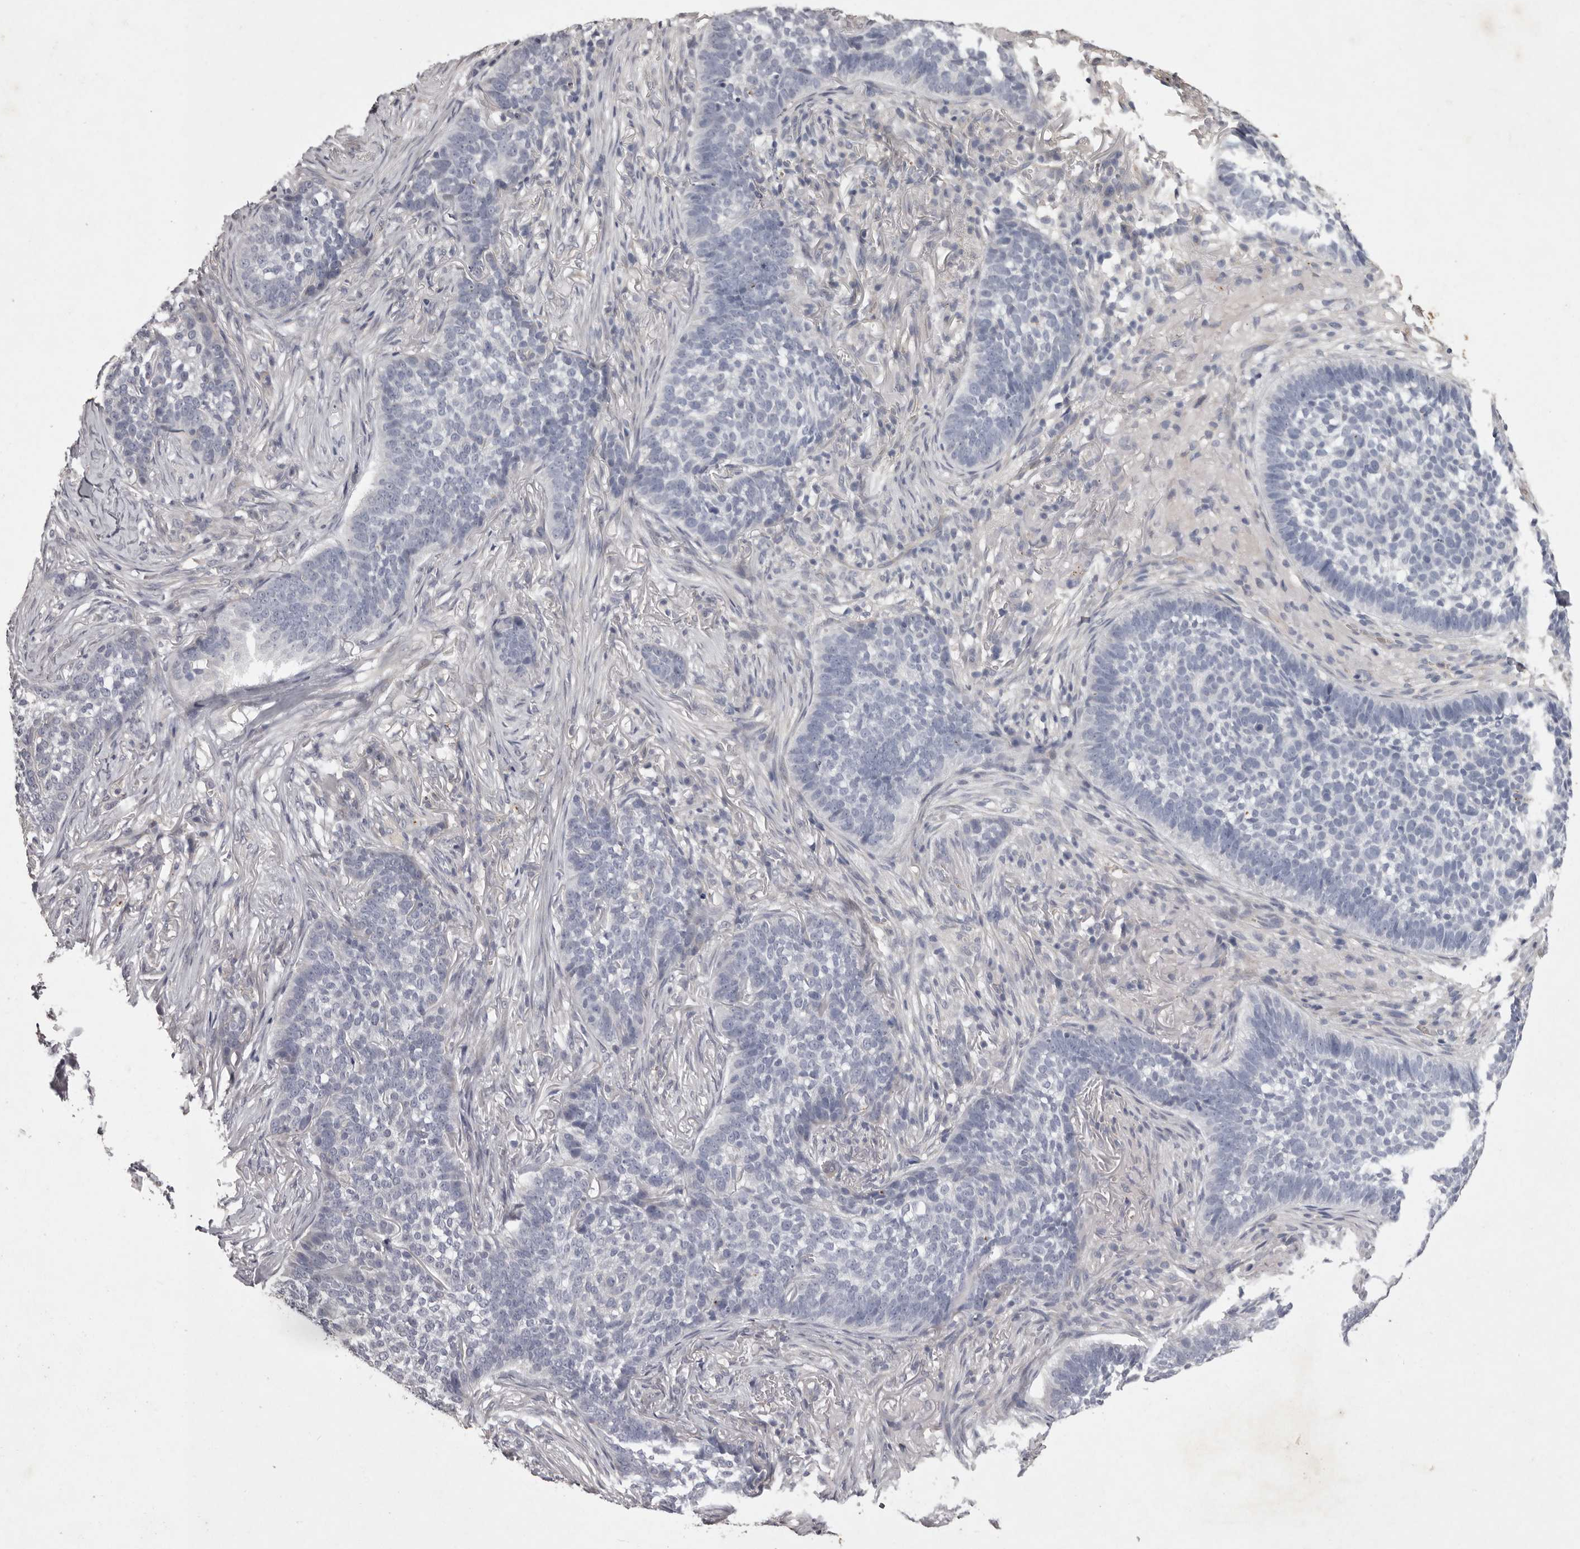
{"staining": {"intensity": "negative", "quantity": "none", "location": "none"}, "tissue": "skin cancer", "cell_type": "Tumor cells", "image_type": "cancer", "snomed": [{"axis": "morphology", "description": "Basal cell carcinoma"}, {"axis": "topography", "description": "Skin"}], "caption": "Tumor cells are negative for protein expression in human skin cancer (basal cell carcinoma).", "gene": "NKAIN4", "patient": {"sex": "male", "age": 85}}